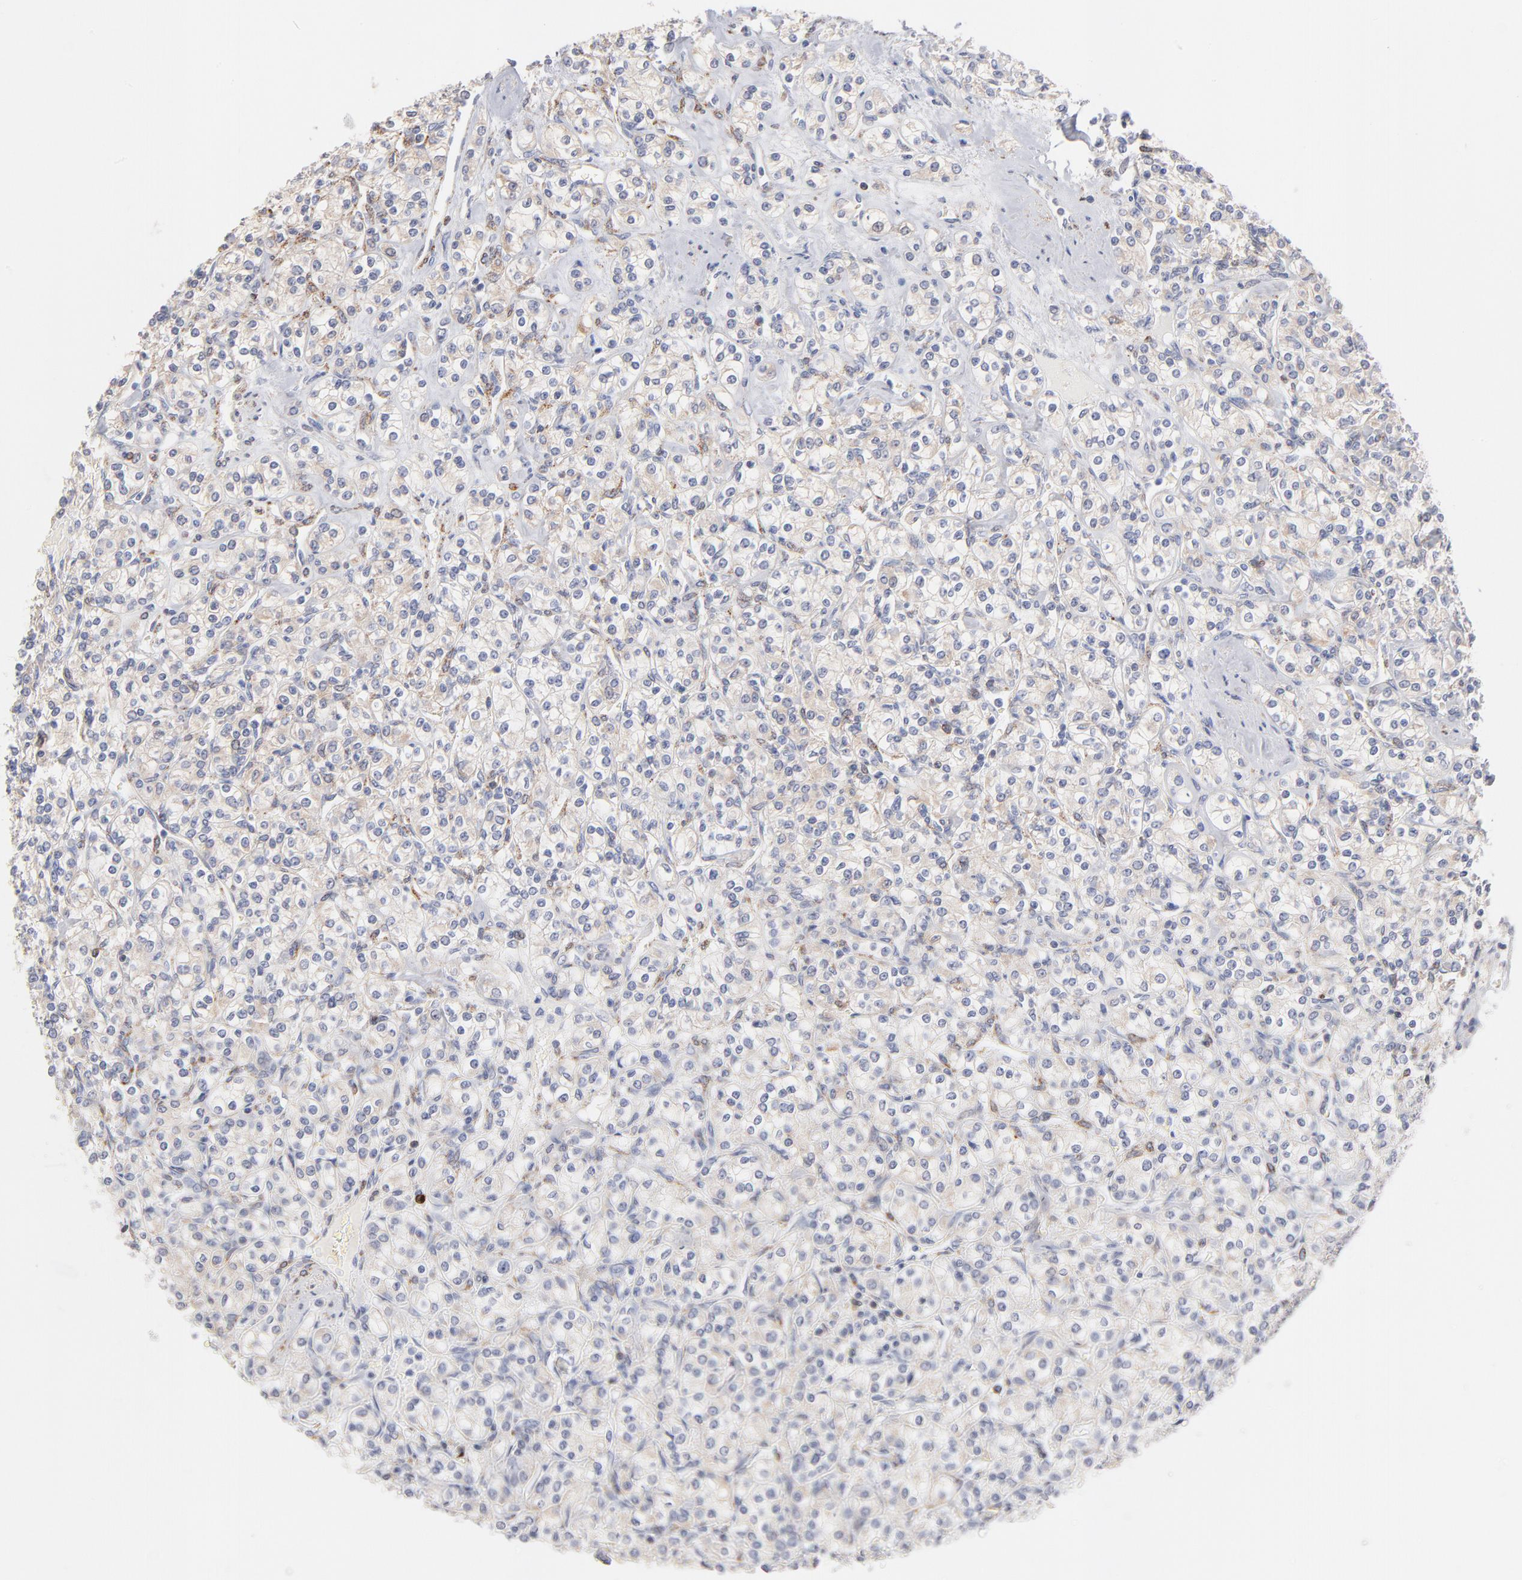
{"staining": {"intensity": "weak", "quantity": "<25%", "location": "cytoplasmic/membranous"}, "tissue": "renal cancer", "cell_type": "Tumor cells", "image_type": "cancer", "snomed": [{"axis": "morphology", "description": "Adenocarcinoma, NOS"}, {"axis": "topography", "description": "Kidney"}], "caption": "High power microscopy micrograph of an immunohistochemistry (IHC) histopathology image of adenocarcinoma (renal), revealing no significant positivity in tumor cells.", "gene": "MID1", "patient": {"sex": "male", "age": 77}}